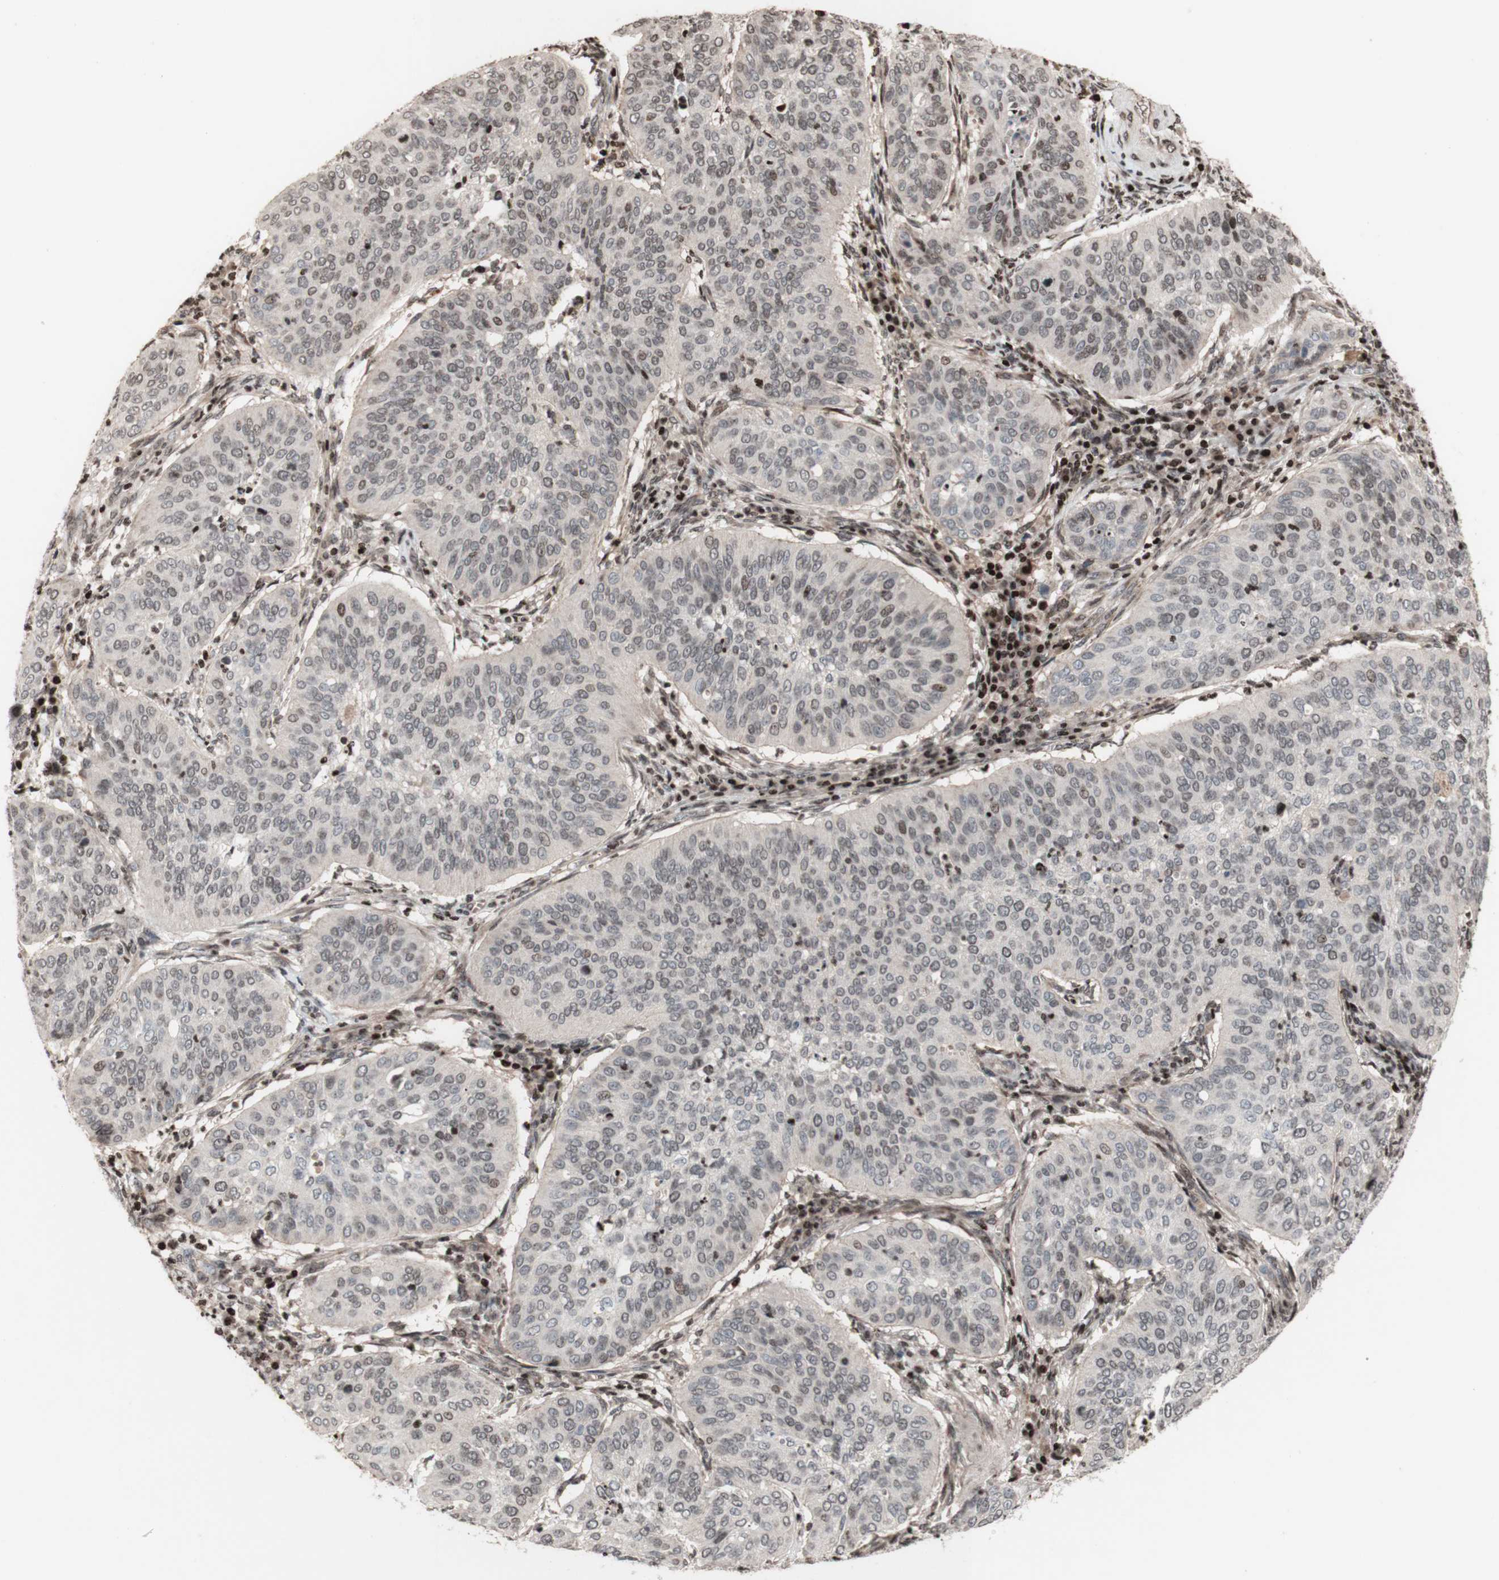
{"staining": {"intensity": "negative", "quantity": "none", "location": "none"}, "tissue": "cervical cancer", "cell_type": "Tumor cells", "image_type": "cancer", "snomed": [{"axis": "morphology", "description": "Normal tissue, NOS"}, {"axis": "morphology", "description": "Squamous cell carcinoma, NOS"}, {"axis": "topography", "description": "Cervix"}], "caption": "Tumor cells are negative for protein expression in human cervical squamous cell carcinoma.", "gene": "POLA1", "patient": {"sex": "female", "age": 39}}